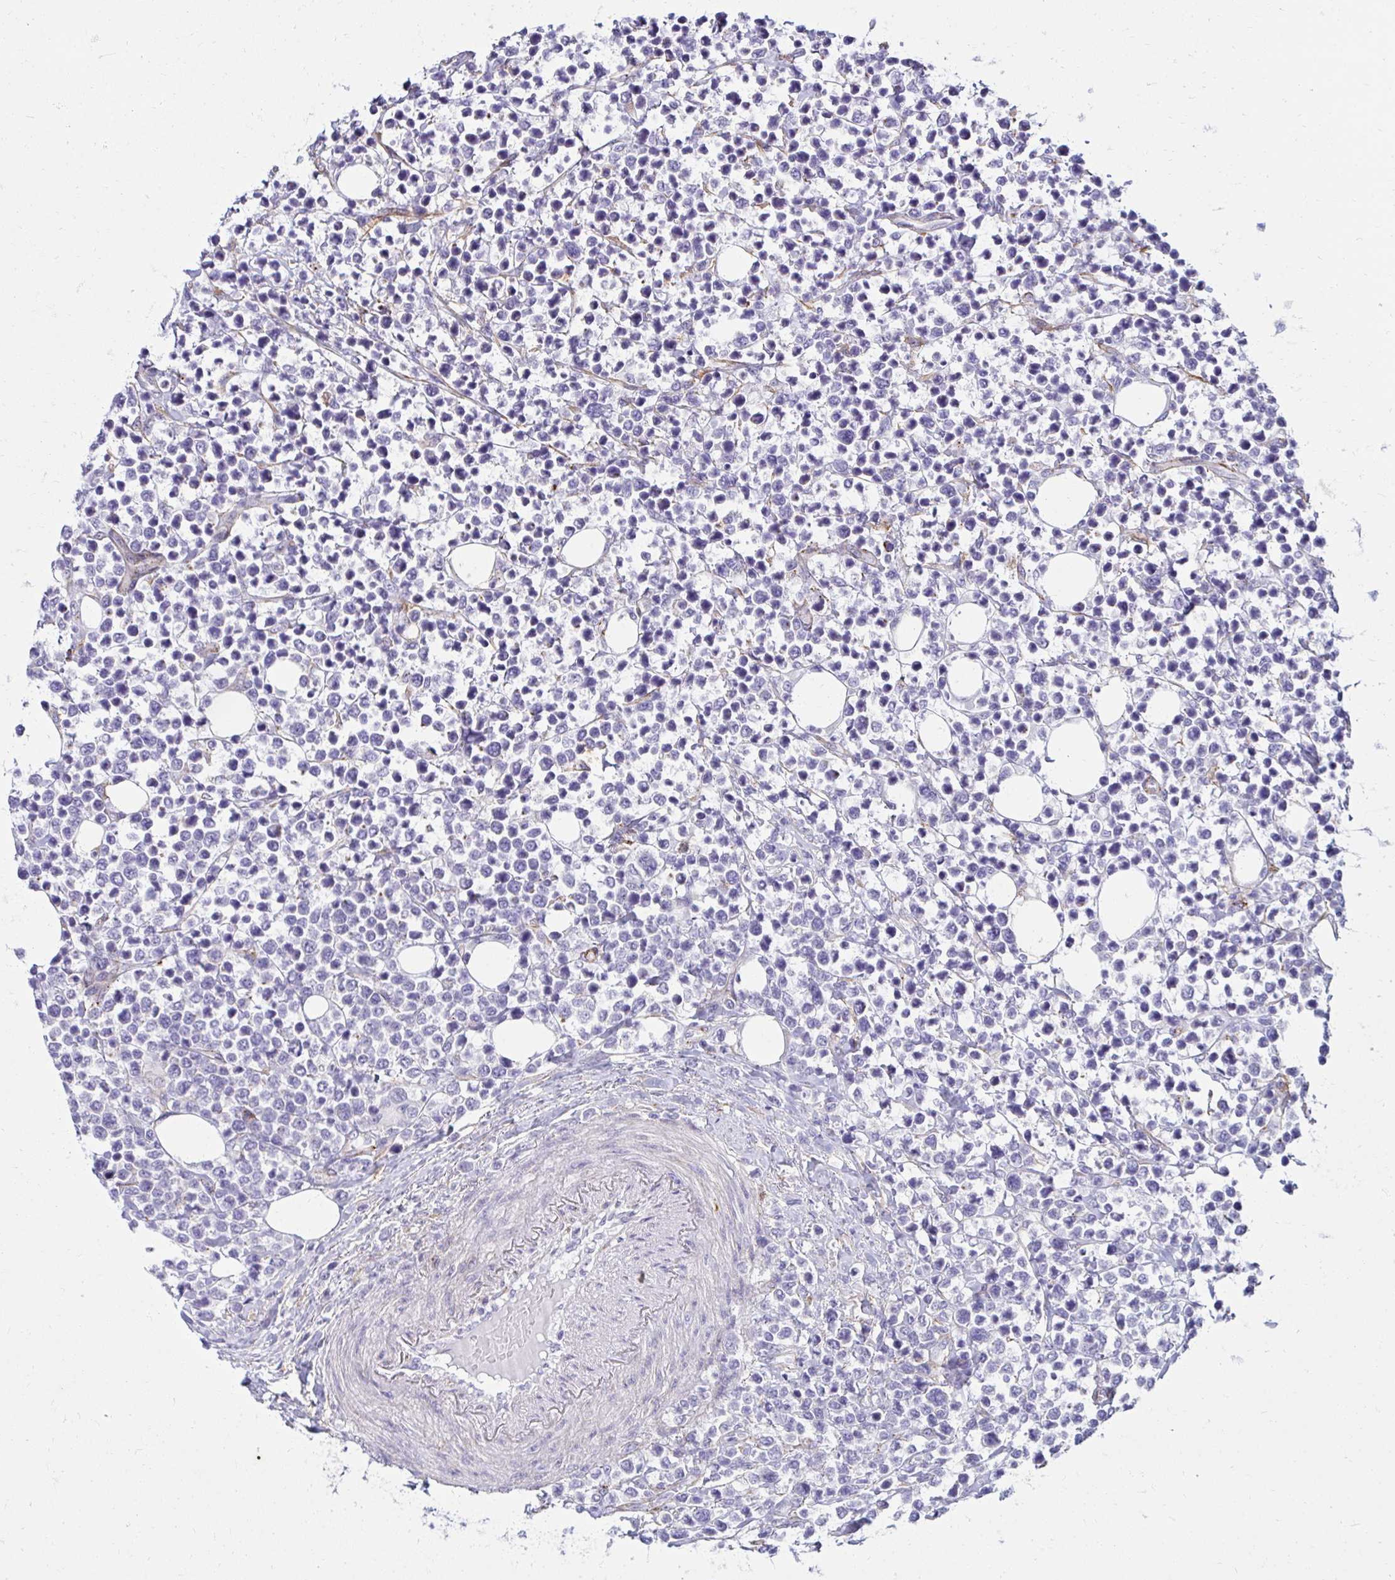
{"staining": {"intensity": "negative", "quantity": "none", "location": "none"}, "tissue": "lymphoma", "cell_type": "Tumor cells", "image_type": "cancer", "snomed": [{"axis": "morphology", "description": "Malignant lymphoma, non-Hodgkin's type, Low grade"}, {"axis": "topography", "description": "Lymph node"}], "caption": "Protein analysis of low-grade malignant lymphoma, non-Hodgkin's type demonstrates no significant positivity in tumor cells. (Immunohistochemistry, brightfield microscopy, high magnification).", "gene": "ANKRD62", "patient": {"sex": "male", "age": 60}}